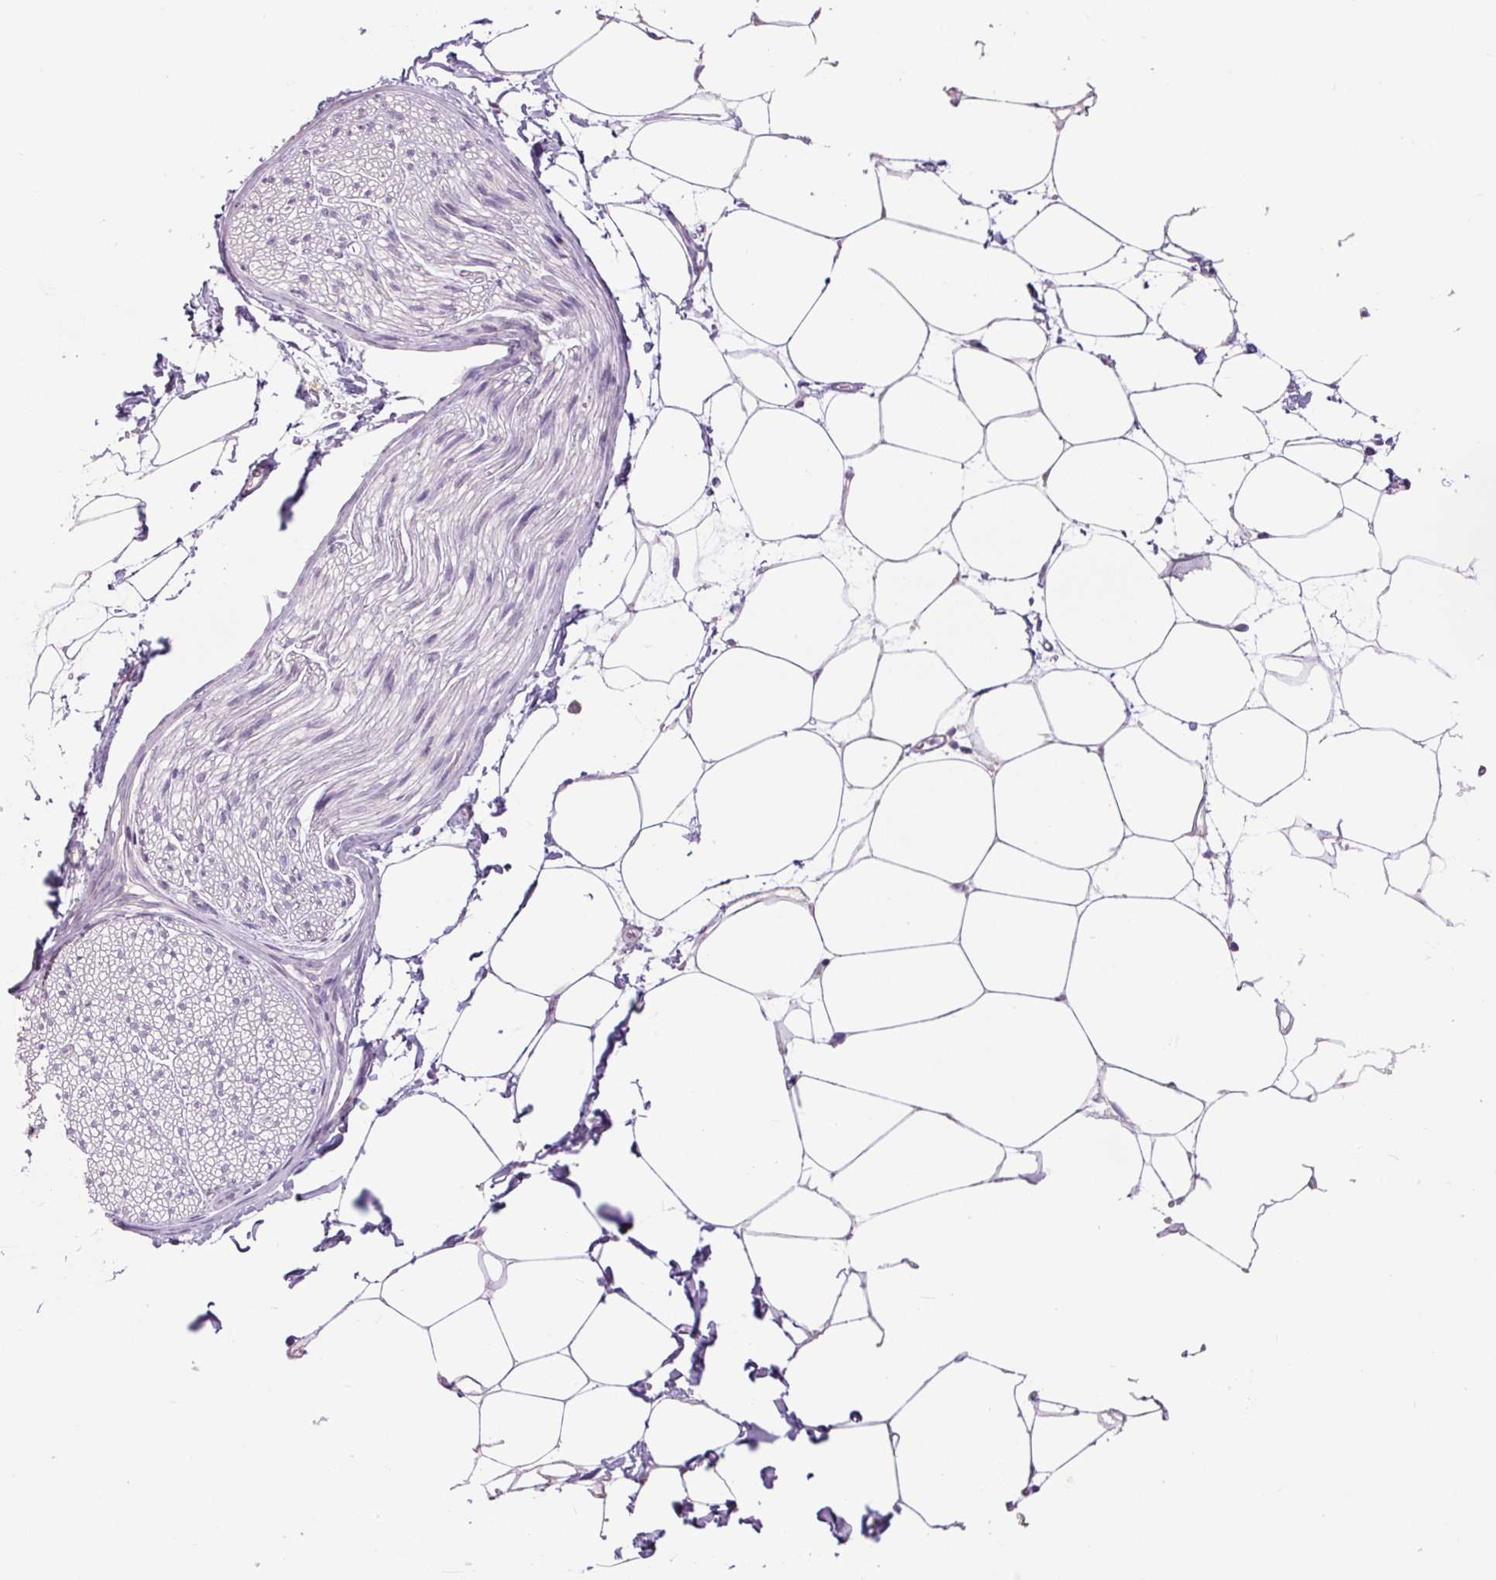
{"staining": {"intensity": "negative", "quantity": "none", "location": "none"}, "tissue": "adipose tissue", "cell_type": "Adipocytes", "image_type": "normal", "snomed": [{"axis": "morphology", "description": "Normal tissue, NOS"}, {"axis": "topography", "description": "Adipose tissue"}, {"axis": "topography", "description": "Vascular tissue"}, {"axis": "topography", "description": "Rectum"}, {"axis": "topography", "description": "Peripheral nerve tissue"}], "caption": "A high-resolution photomicrograph shows immunohistochemistry (IHC) staining of unremarkable adipose tissue, which demonstrates no significant staining in adipocytes.", "gene": "FABP7", "patient": {"sex": "female", "age": 69}}